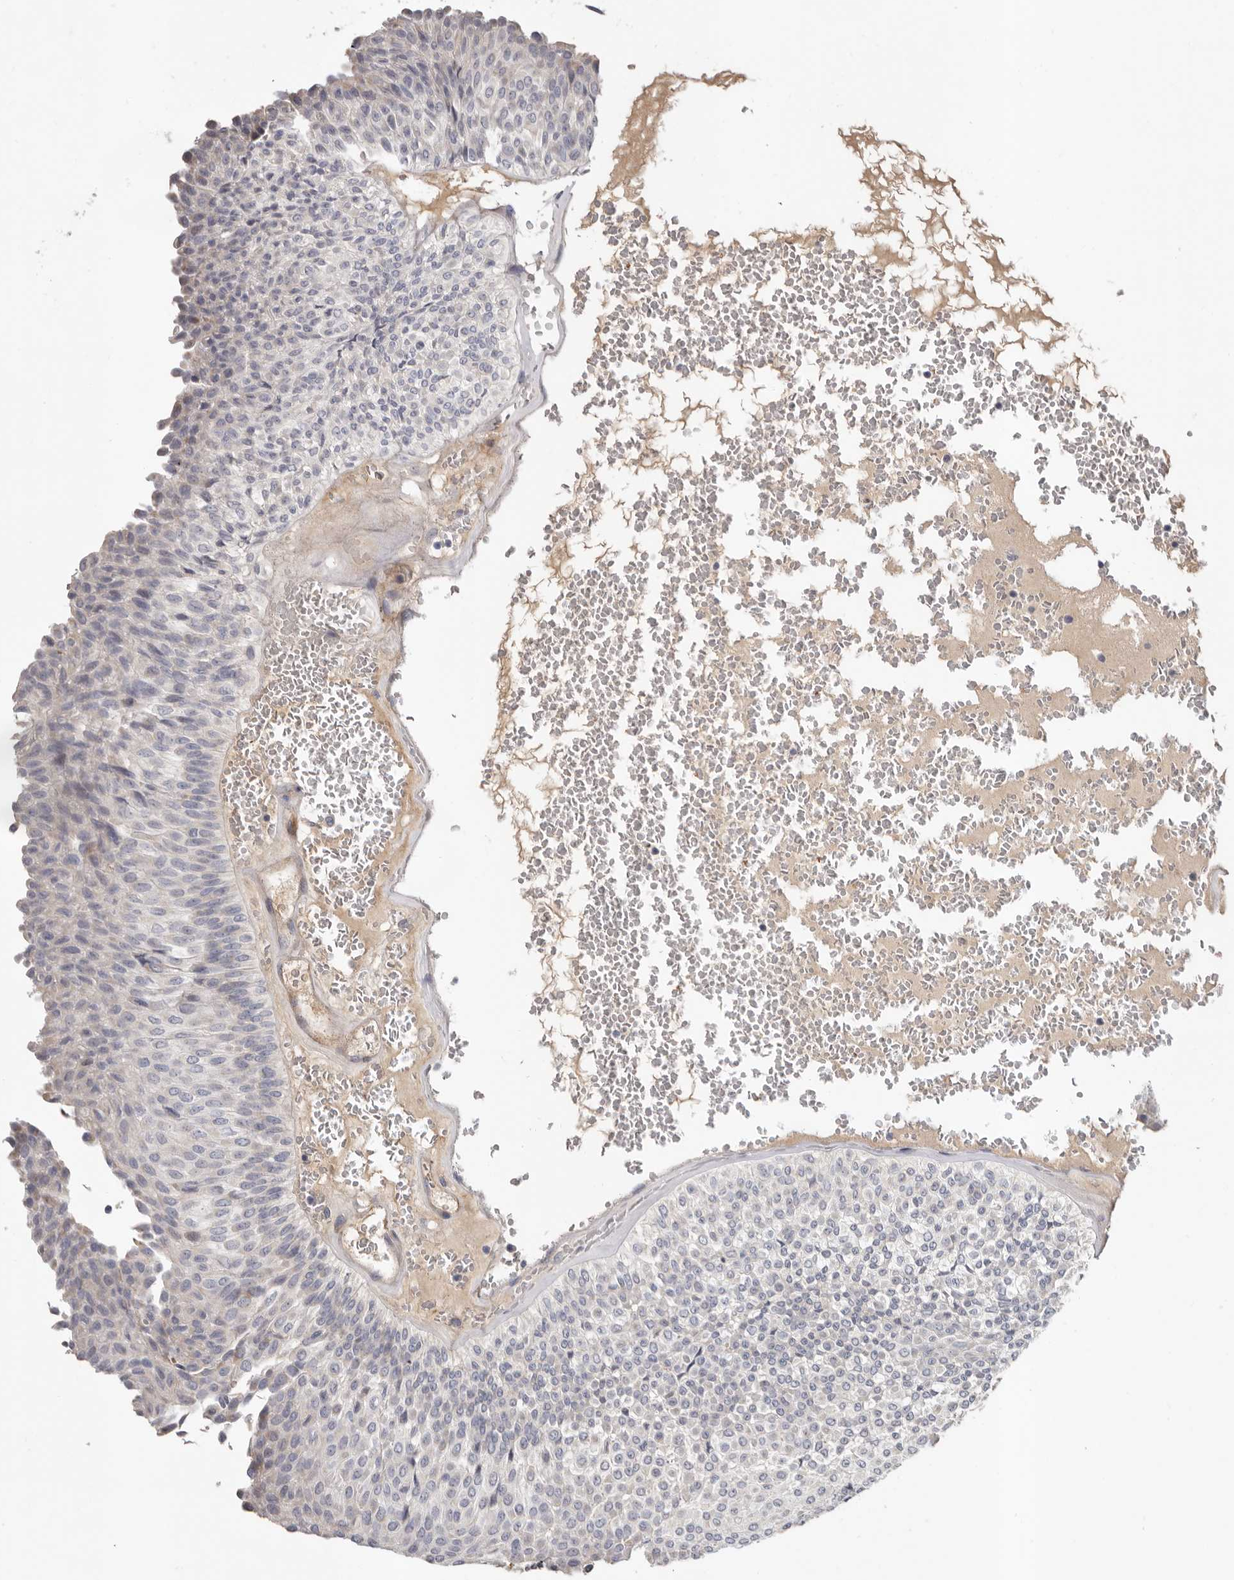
{"staining": {"intensity": "negative", "quantity": "none", "location": "none"}, "tissue": "urothelial cancer", "cell_type": "Tumor cells", "image_type": "cancer", "snomed": [{"axis": "morphology", "description": "Urothelial carcinoma, Low grade"}, {"axis": "topography", "description": "Urinary bladder"}], "caption": "Immunohistochemical staining of human urothelial cancer exhibits no significant positivity in tumor cells.", "gene": "SPTA1", "patient": {"sex": "male", "age": 78}}